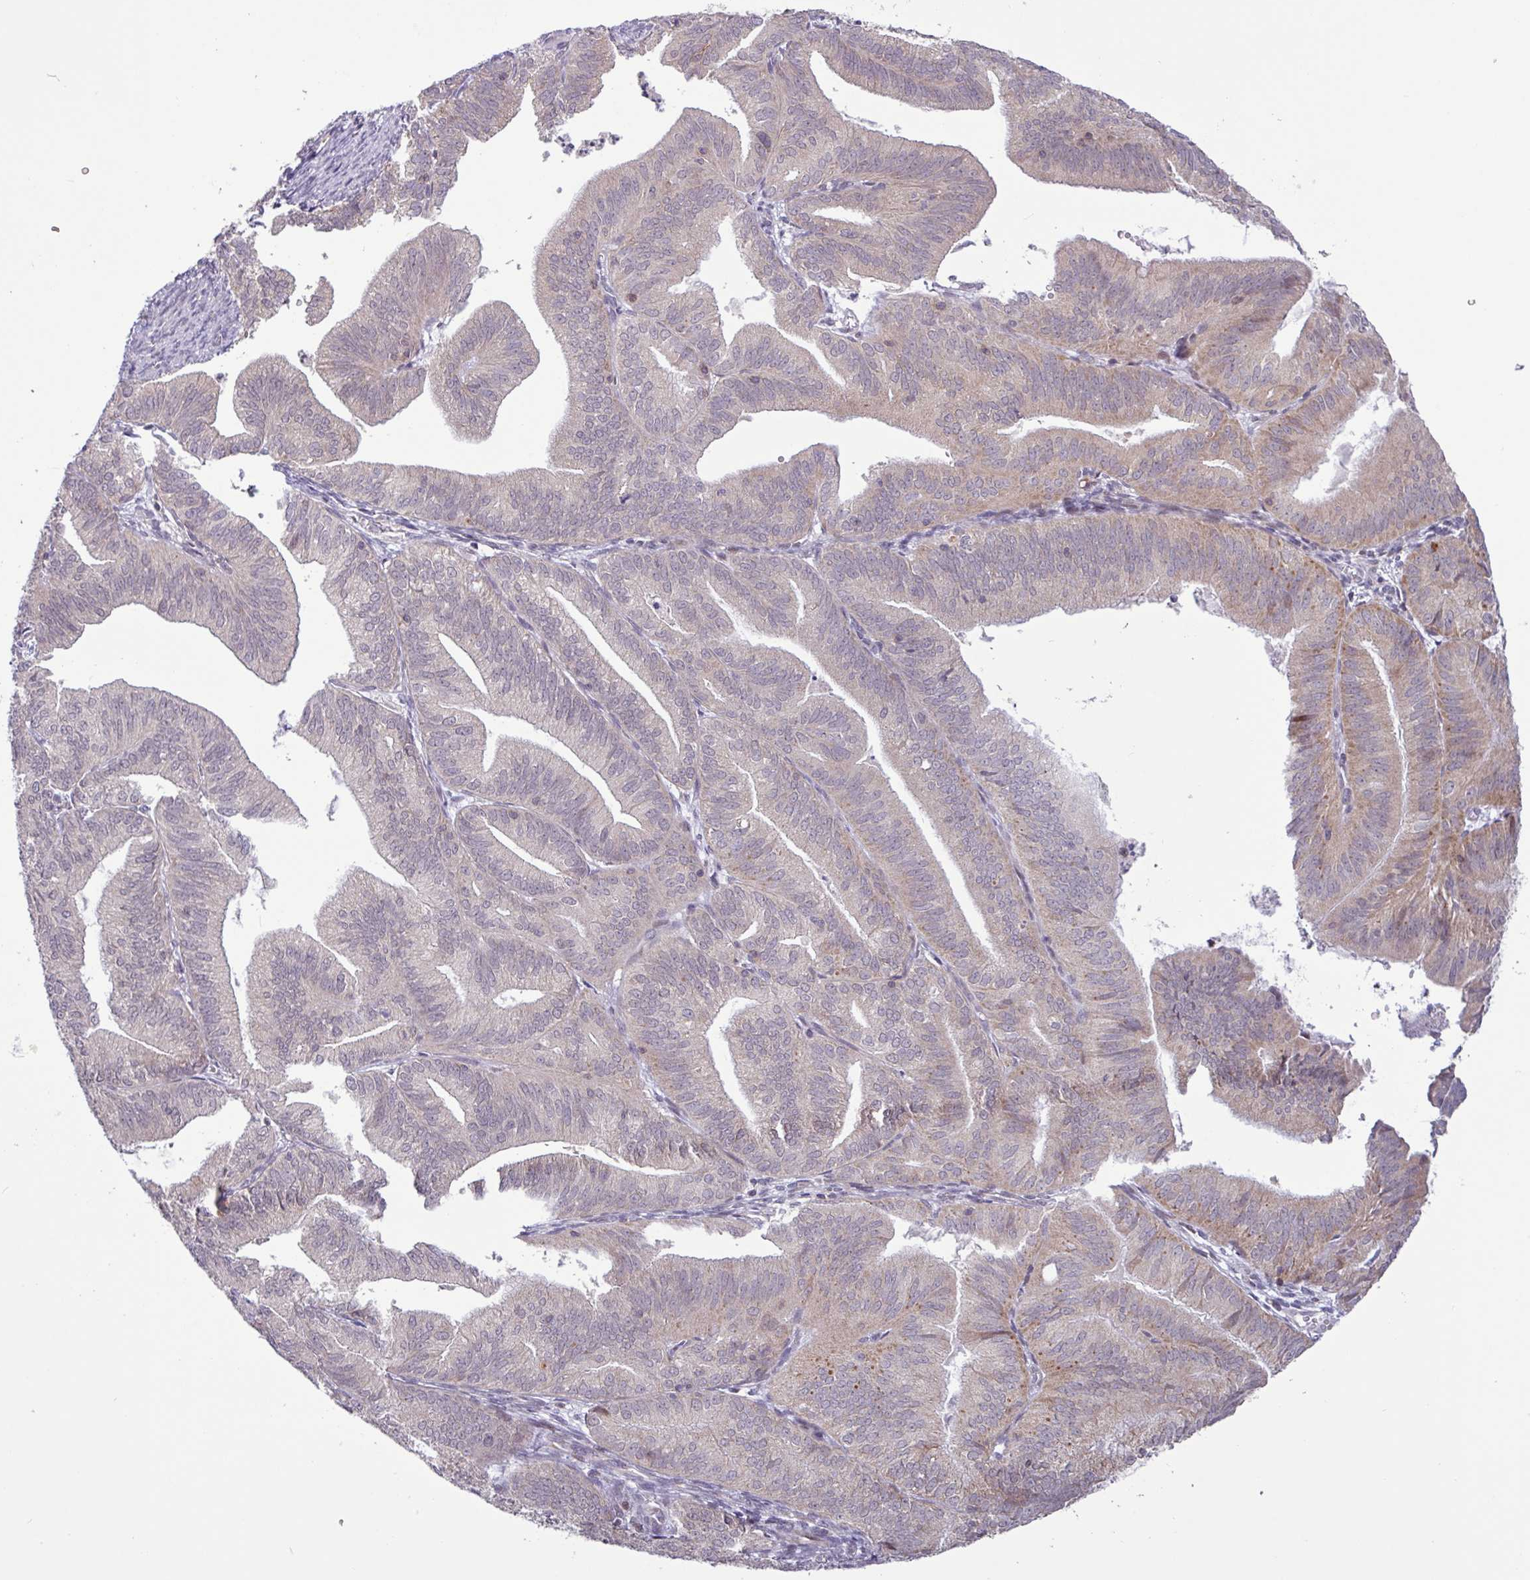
{"staining": {"intensity": "weak", "quantity": "<25%", "location": "cytoplasmic/membranous"}, "tissue": "endometrial cancer", "cell_type": "Tumor cells", "image_type": "cancer", "snomed": [{"axis": "morphology", "description": "Adenocarcinoma, NOS"}, {"axis": "topography", "description": "Endometrium"}], "caption": "An immunohistochemistry (IHC) histopathology image of endometrial adenocarcinoma is shown. There is no staining in tumor cells of endometrial adenocarcinoma.", "gene": "RTL3", "patient": {"sex": "female", "age": 70}}